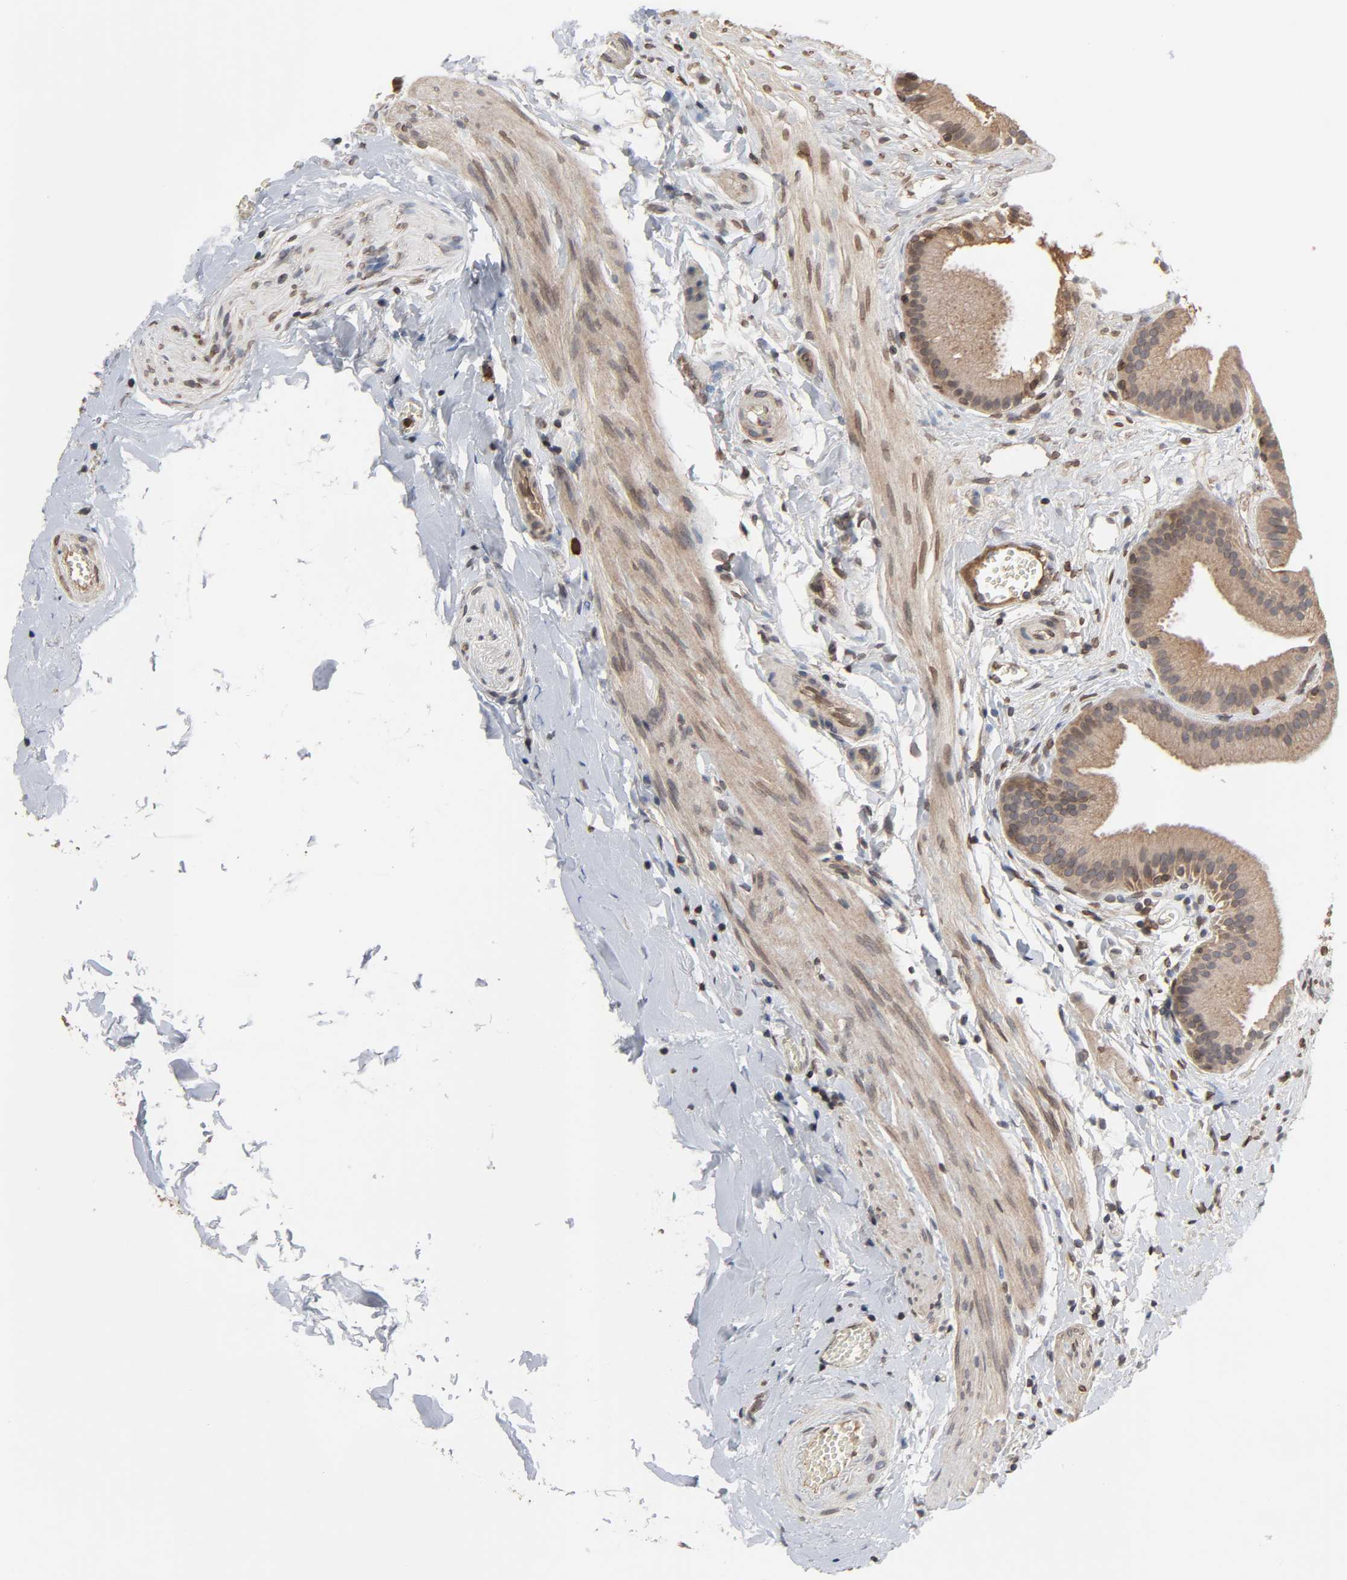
{"staining": {"intensity": "moderate", "quantity": ">75%", "location": "cytoplasmic/membranous"}, "tissue": "gallbladder", "cell_type": "Glandular cells", "image_type": "normal", "snomed": [{"axis": "morphology", "description": "Normal tissue, NOS"}, {"axis": "topography", "description": "Gallbladder"}], "caption": "Glandular cells show medium levels of moderate cytoplasmic/membranous staining in approximately >75% of cells in benign gallbladder. (Brightfield microscopy of DAB IHC at high magnification).", "gene": "CCDC175", "patient": {"sex": "female", "age": 63}}